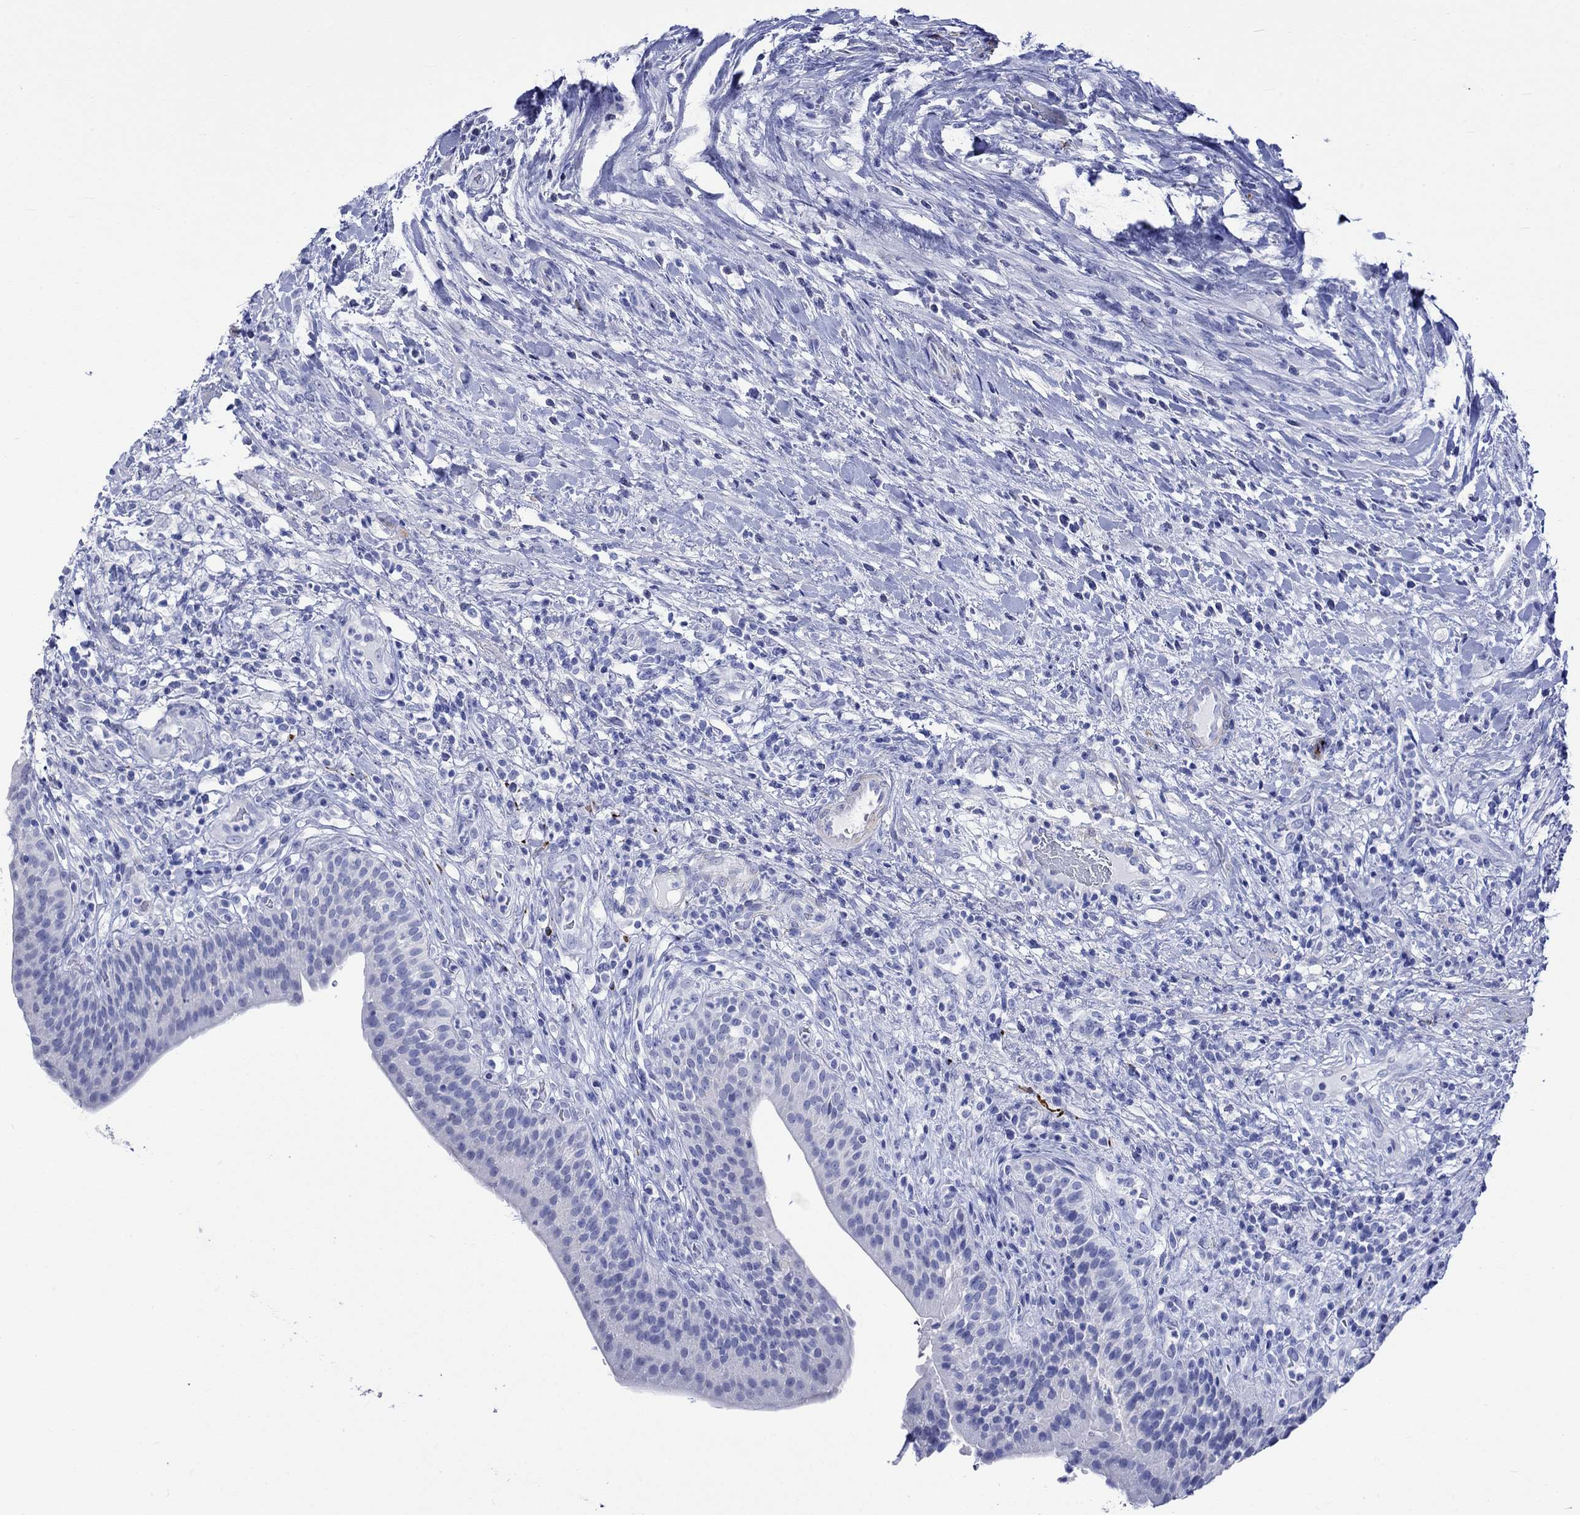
{"staining": {"intensity": "negative", "quantity": "none", "location": "none"}, "tissue": "urinary bladder", "cell_type": "Urothelial cells", "image_type": "normal", "snomed": [{"axis": "morphology", "description": "Normal tissue, NOS"}, {"axis": "topography", "description": "Urinary bladder"}], "caption": "This is a photomicrograph of immunohistochemistry (IHC) staining of benign urinary bladder, which shows no expression in urothelial cells. Nuclei are stained in blue.", "gene": "CRYAB", "patient": {"sex": "male", "age": 66}}